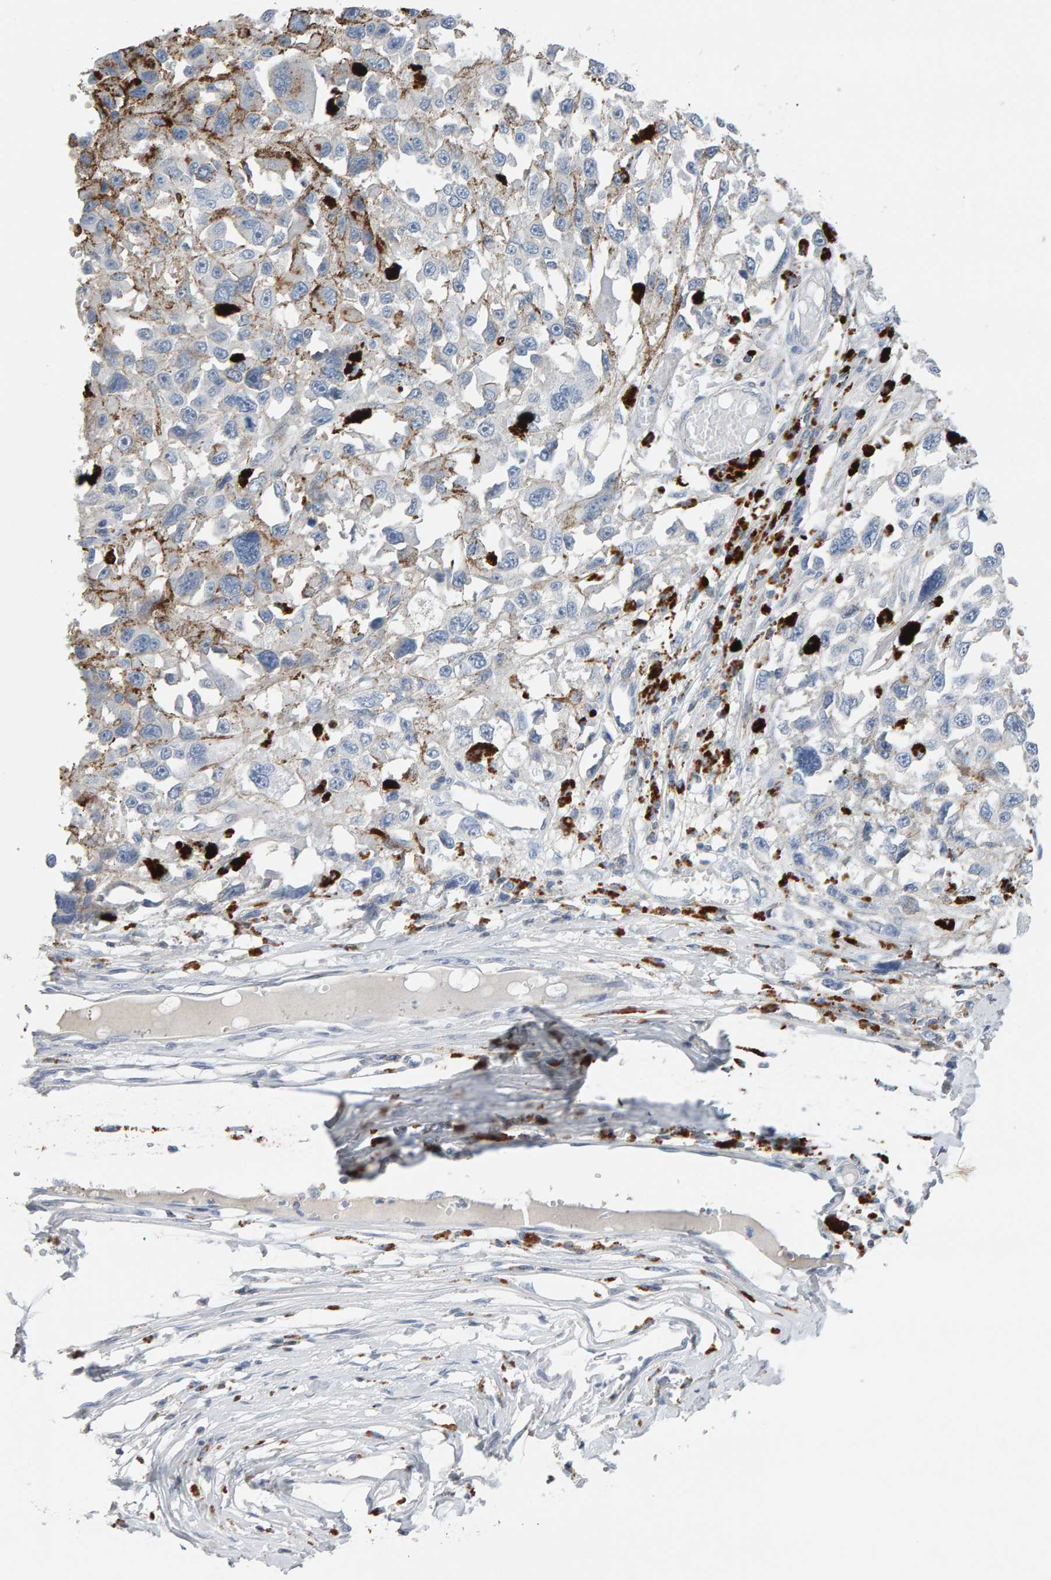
{"staining": {"intensity": "negative", "quantity": "none", "location": "none"}, "tissue": "melanoma", "cell_type": "Tumor cells", "image_type": "cancer", "snomed": [{"axis": "morphology", "description": "Malignant melanoma, Metastatic site"}, {"axis": "topography", "description": "Lymph node"}], "caption": "This is an immunohistochemistry histopathology image of melanoma. There is no expression in tumor cells.", "gene": "FYN", "patient": {"sex": "male", "age": 59}}